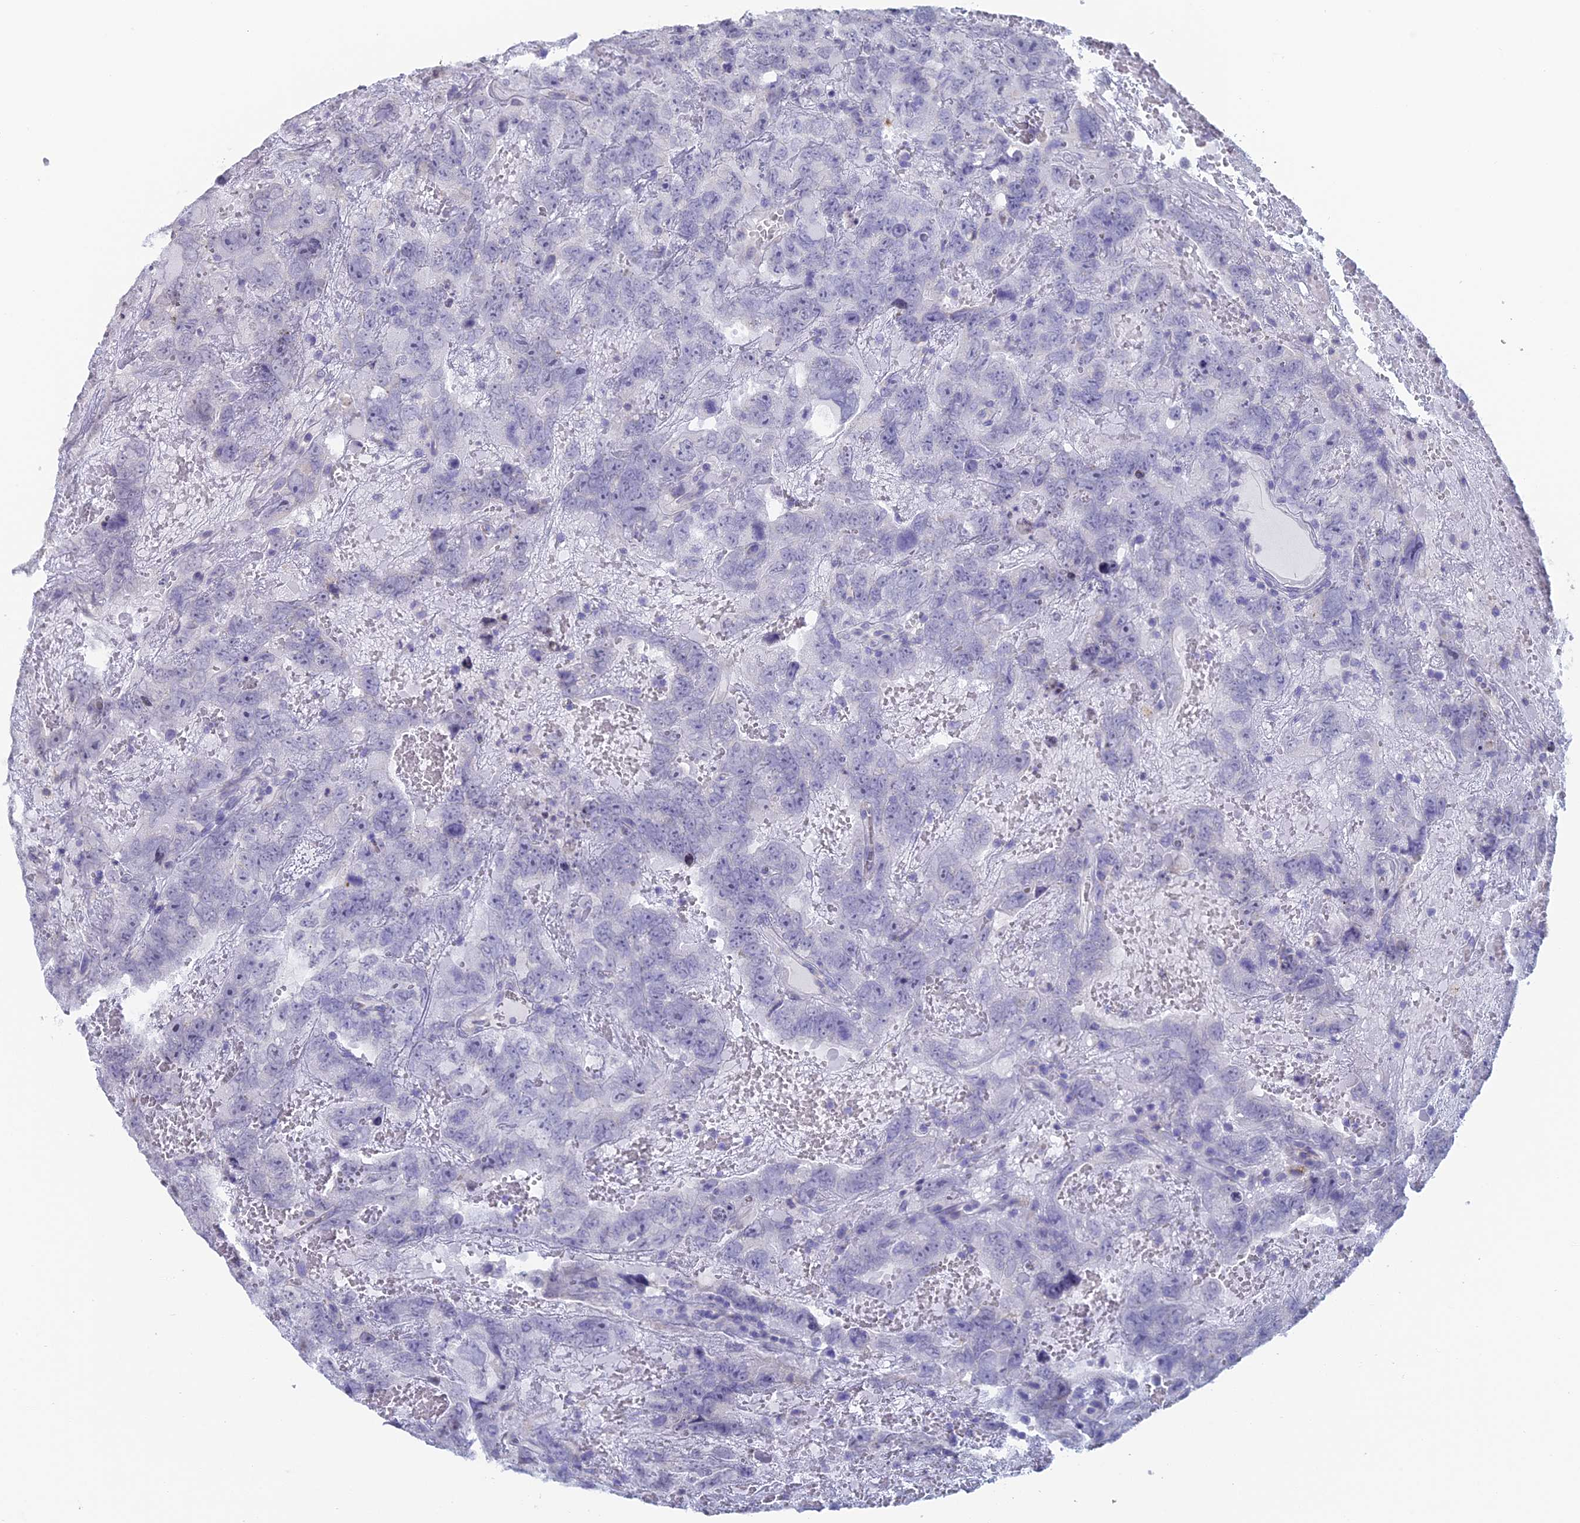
{"staining": {"intensity": "negative", "quantity": "none", "location": "none"}, "tissue": "testis cancer", "cell_type": "Tumor cells", "image_type": "cancer", "snomed": [{"axis": "morphology", "description": "Carcinoma, Embryonal, NOS"}, {"axis": "topography", "description": "Testis"}], "caption": "The photomicrograph exhibits no staining of tumor cells in testis cancer.", "gene": "PRR22", "patient": {"sex": "male", "age": 45}}